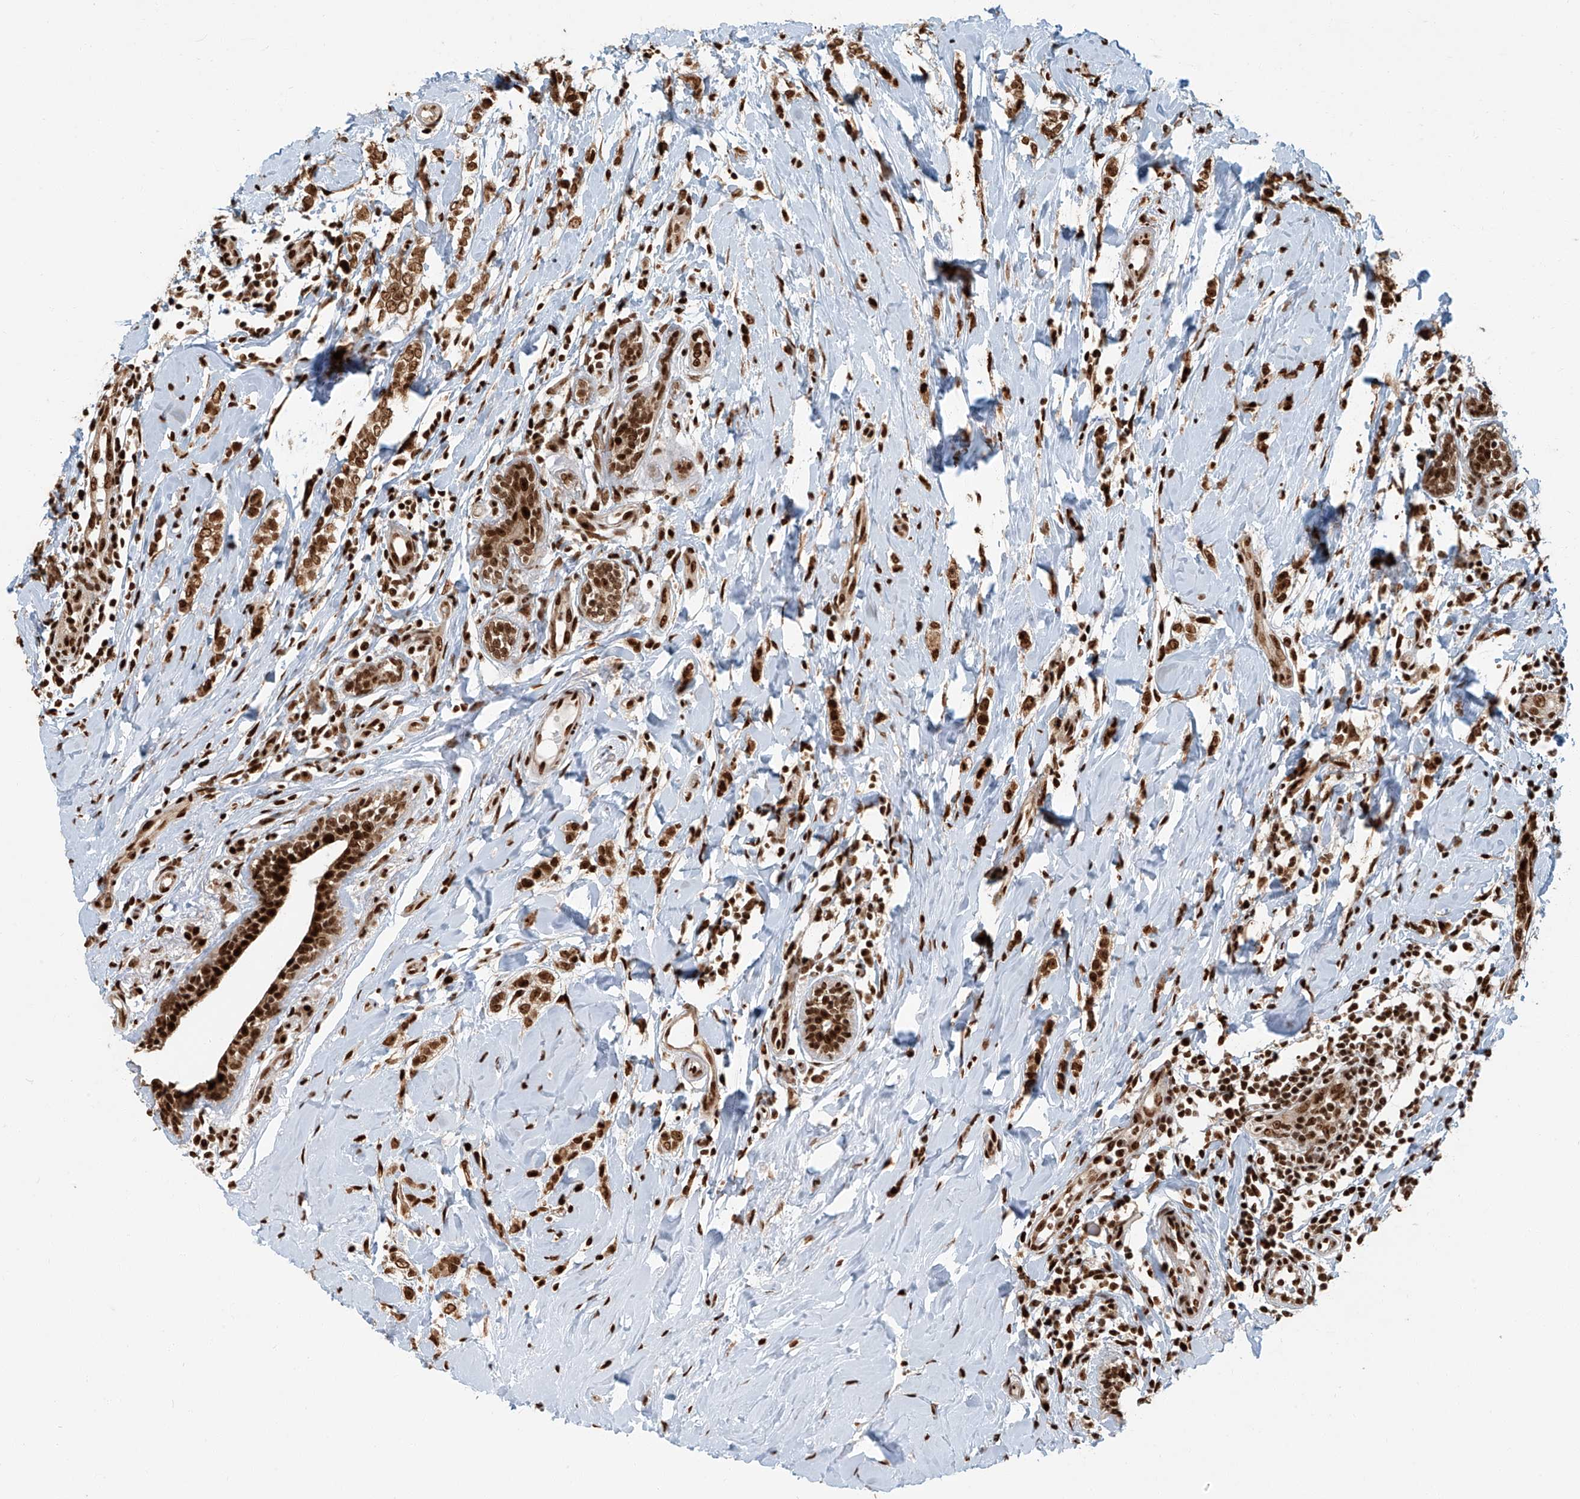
{"staining": {"intensity": "moderate", "quantity": ">75%", "location": "nuclear"}, "tissue": "breast cancer", "cell_type": "Tumor cells", "image_type": "cancer", "snomed": [{"axis": "morphology", "description": "Normal tissue, NOS"}, {"axis": "morphology", "description": "Lobular carcinoma"}, {"axis": "topography", "description": "Breast"}], "caption": "Immunohistochemical staining of breast cancer (lobular carcinoma) displays moderate nuclear protein staining in approximately >75% of tumor cells.", "gene": "FAM193B", "patient": {"sex": "female", "age": 47}}